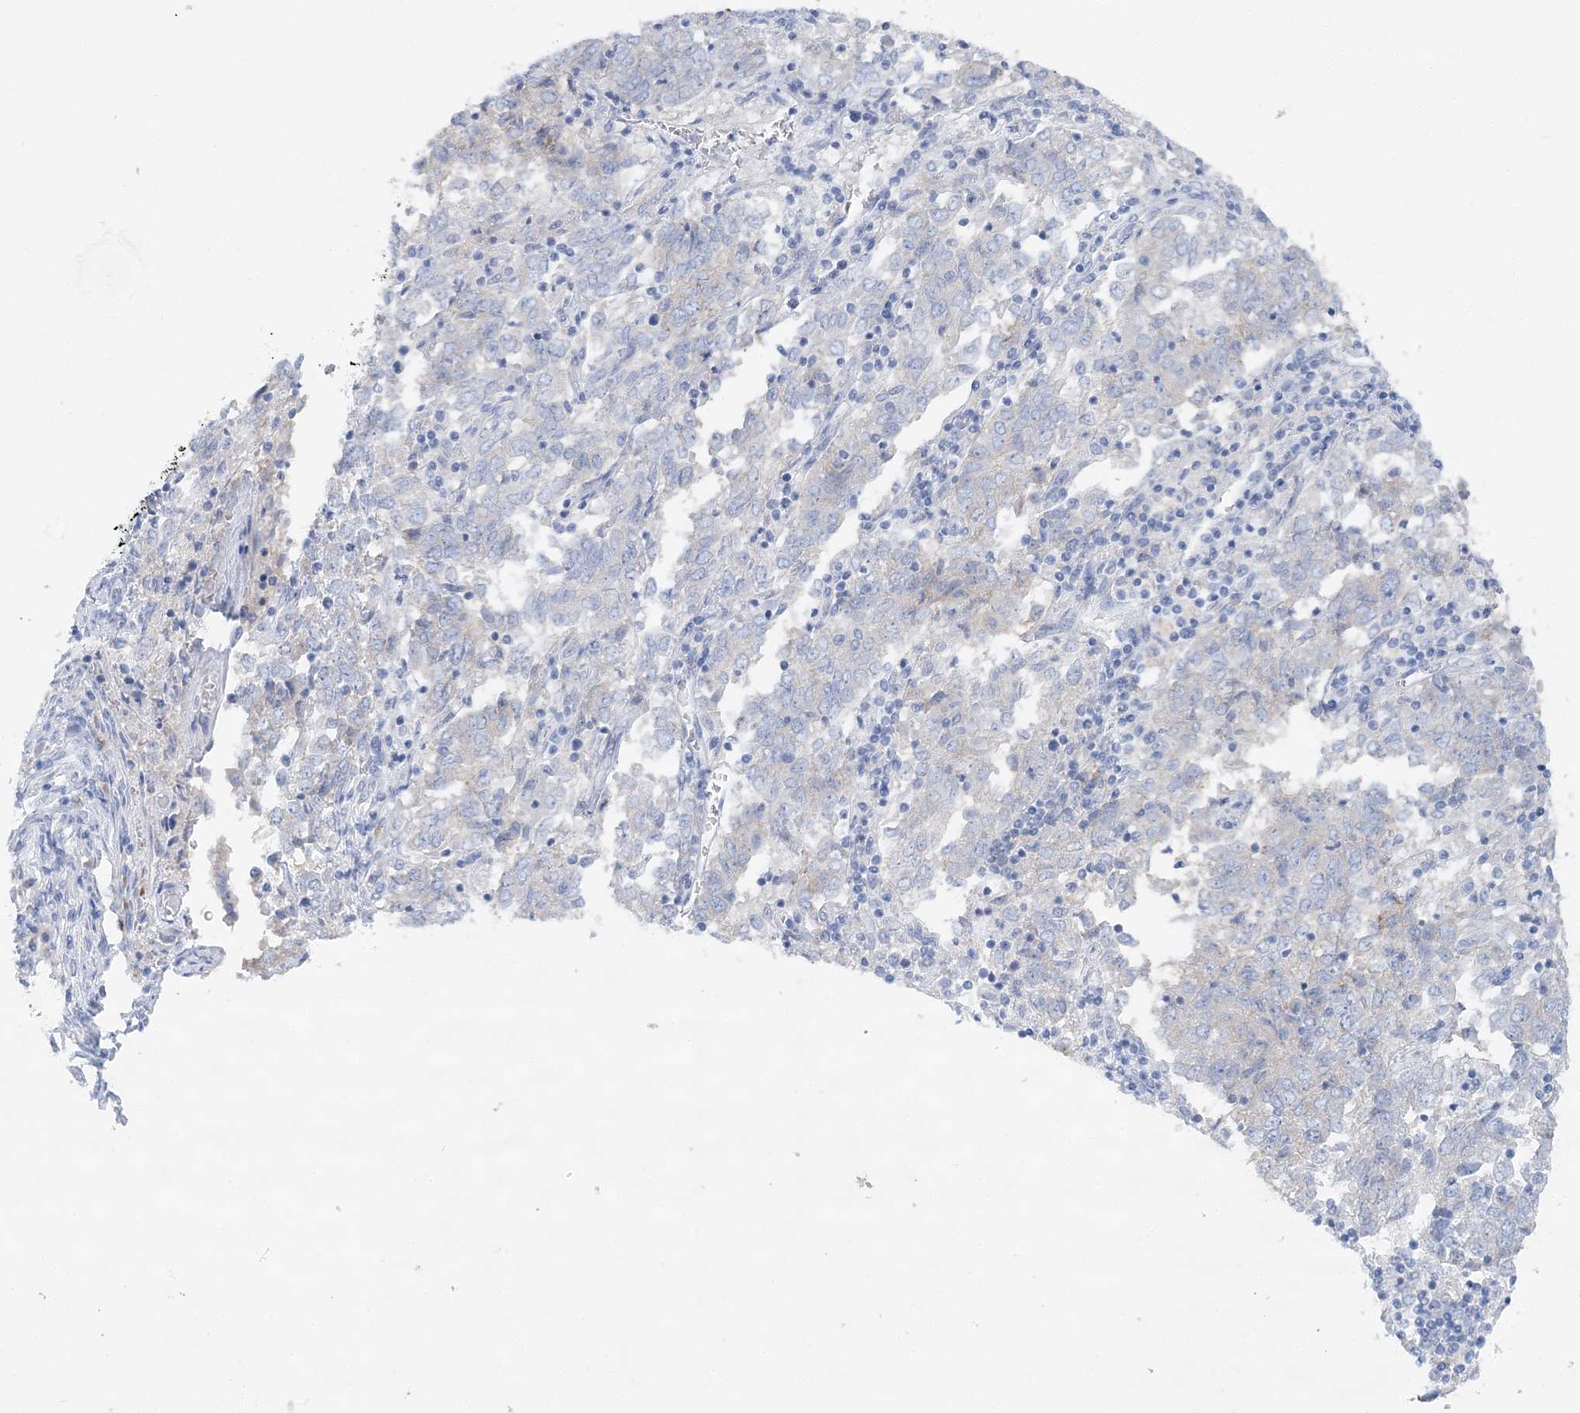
{"staining": {"intensity": "negative", "quantity": "none", "location": "none"}, "tissue": "endometrial cancer", "cell_type": "Tumor cells", "image_type": "cancer", "snomed": [{"axis": "morphology", "description": "Adenocarcinoma, NOS"}, {"axis": "topography", "description": "Endometrium"}], "caption": "Photomicrograph shows no protein positivity in tumor cells of endometrial cancer (adenocarcinoma) tissue.", "gene": "SLC5A6", "patient": {"sex": "female", "age": 80}}